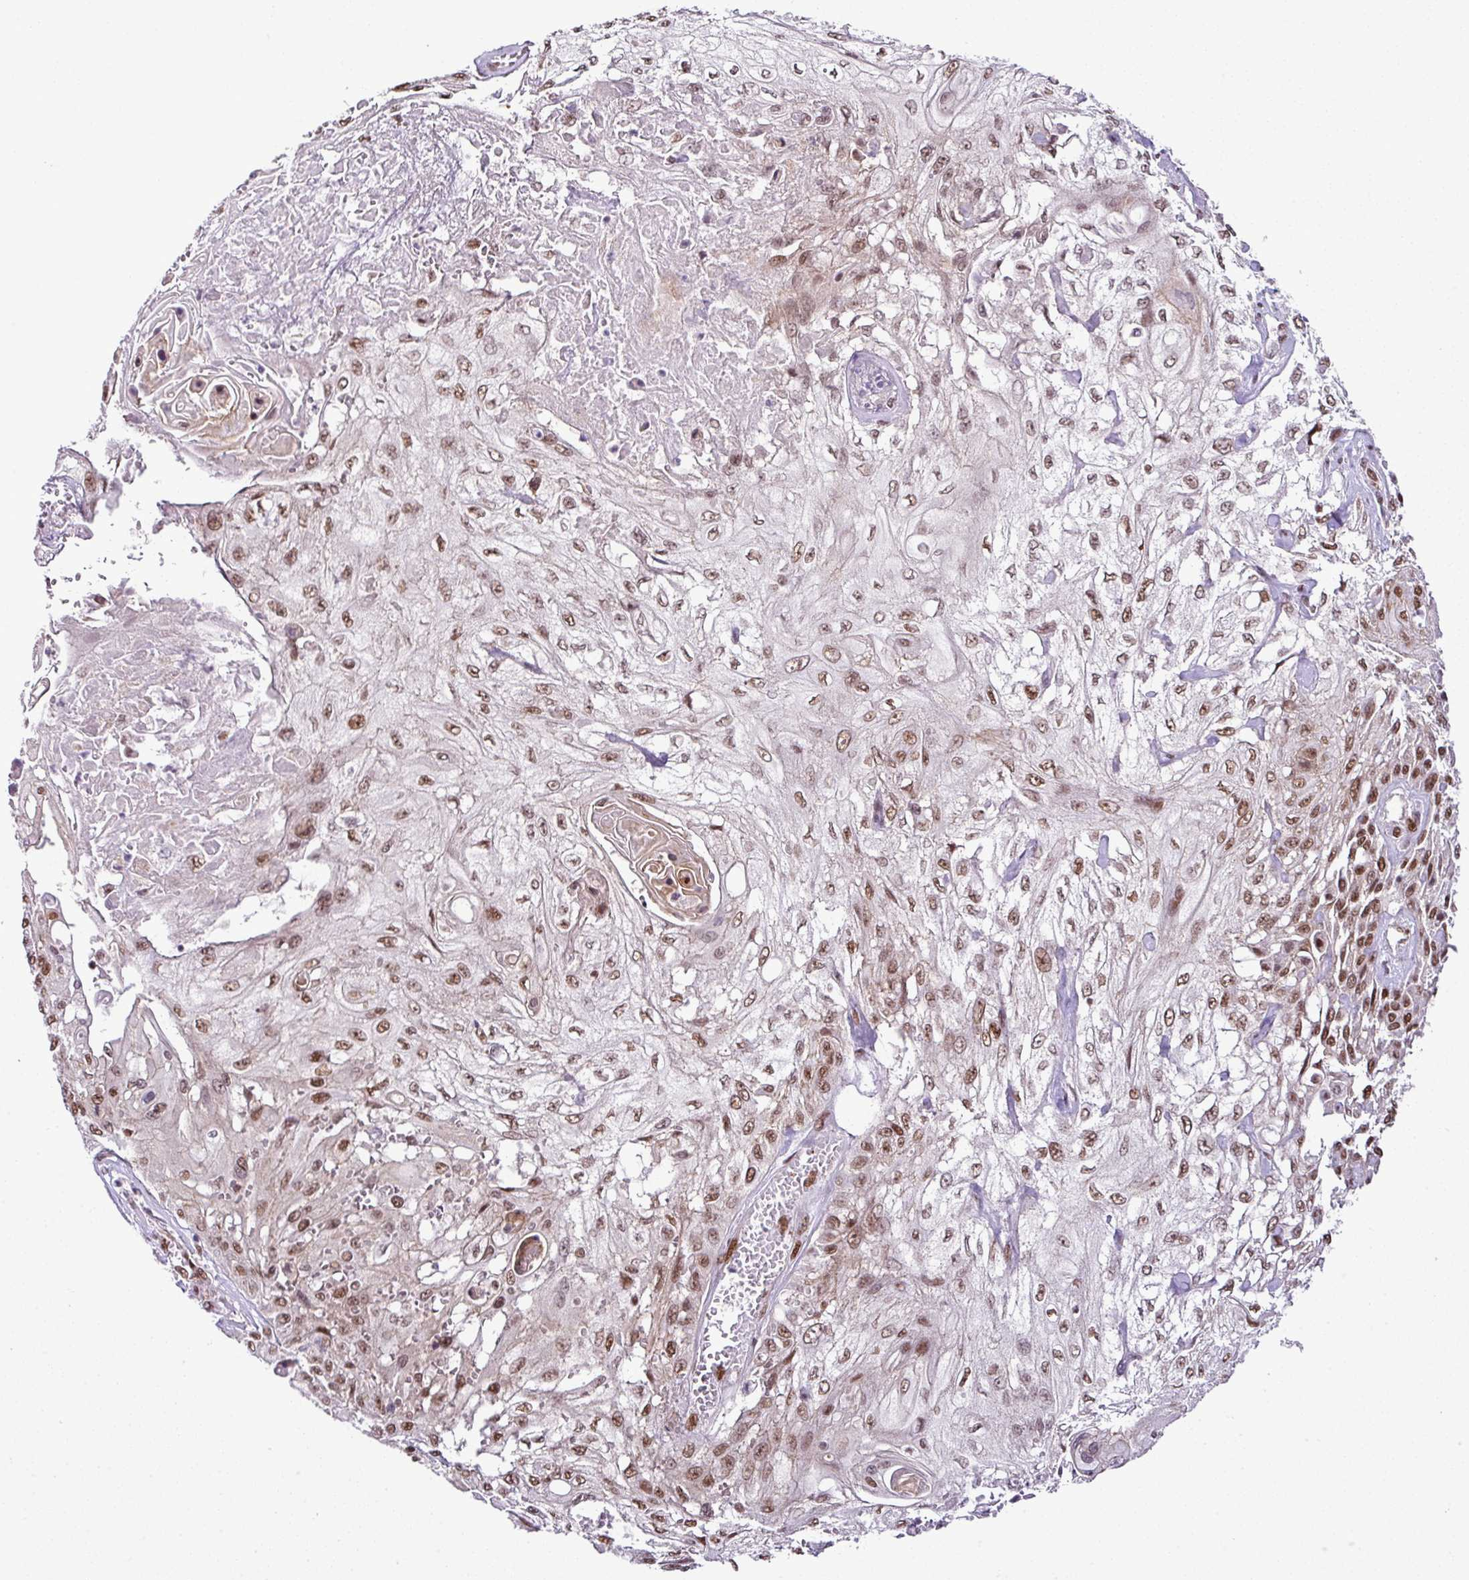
{"staining": {"intensity": "moderate", "quantity": ">75%", "location": "nuclear"}, "tissue": "skin cancer", "cell_type": "Tumor cells", "image_type": "cancer", "snomed": [{"axis": "morphology", "description": "Squamous cell carcinoma, NOS"}, {"axis": "morphology", "description": "Squamous cell carcinoma, metastatic, NOS"}, {"axis": "topography", "description": "Skin"}, {"axis": "topography", "description": "Lymph node"}], "caption": "Skin squamous cell carcinoma stained with immunohistochemistry reveals moderate nuclear expression in approximately >75% of tumor cells.", "gene": "PGAP4", "patient": {"sex": "male", "age": 75}}